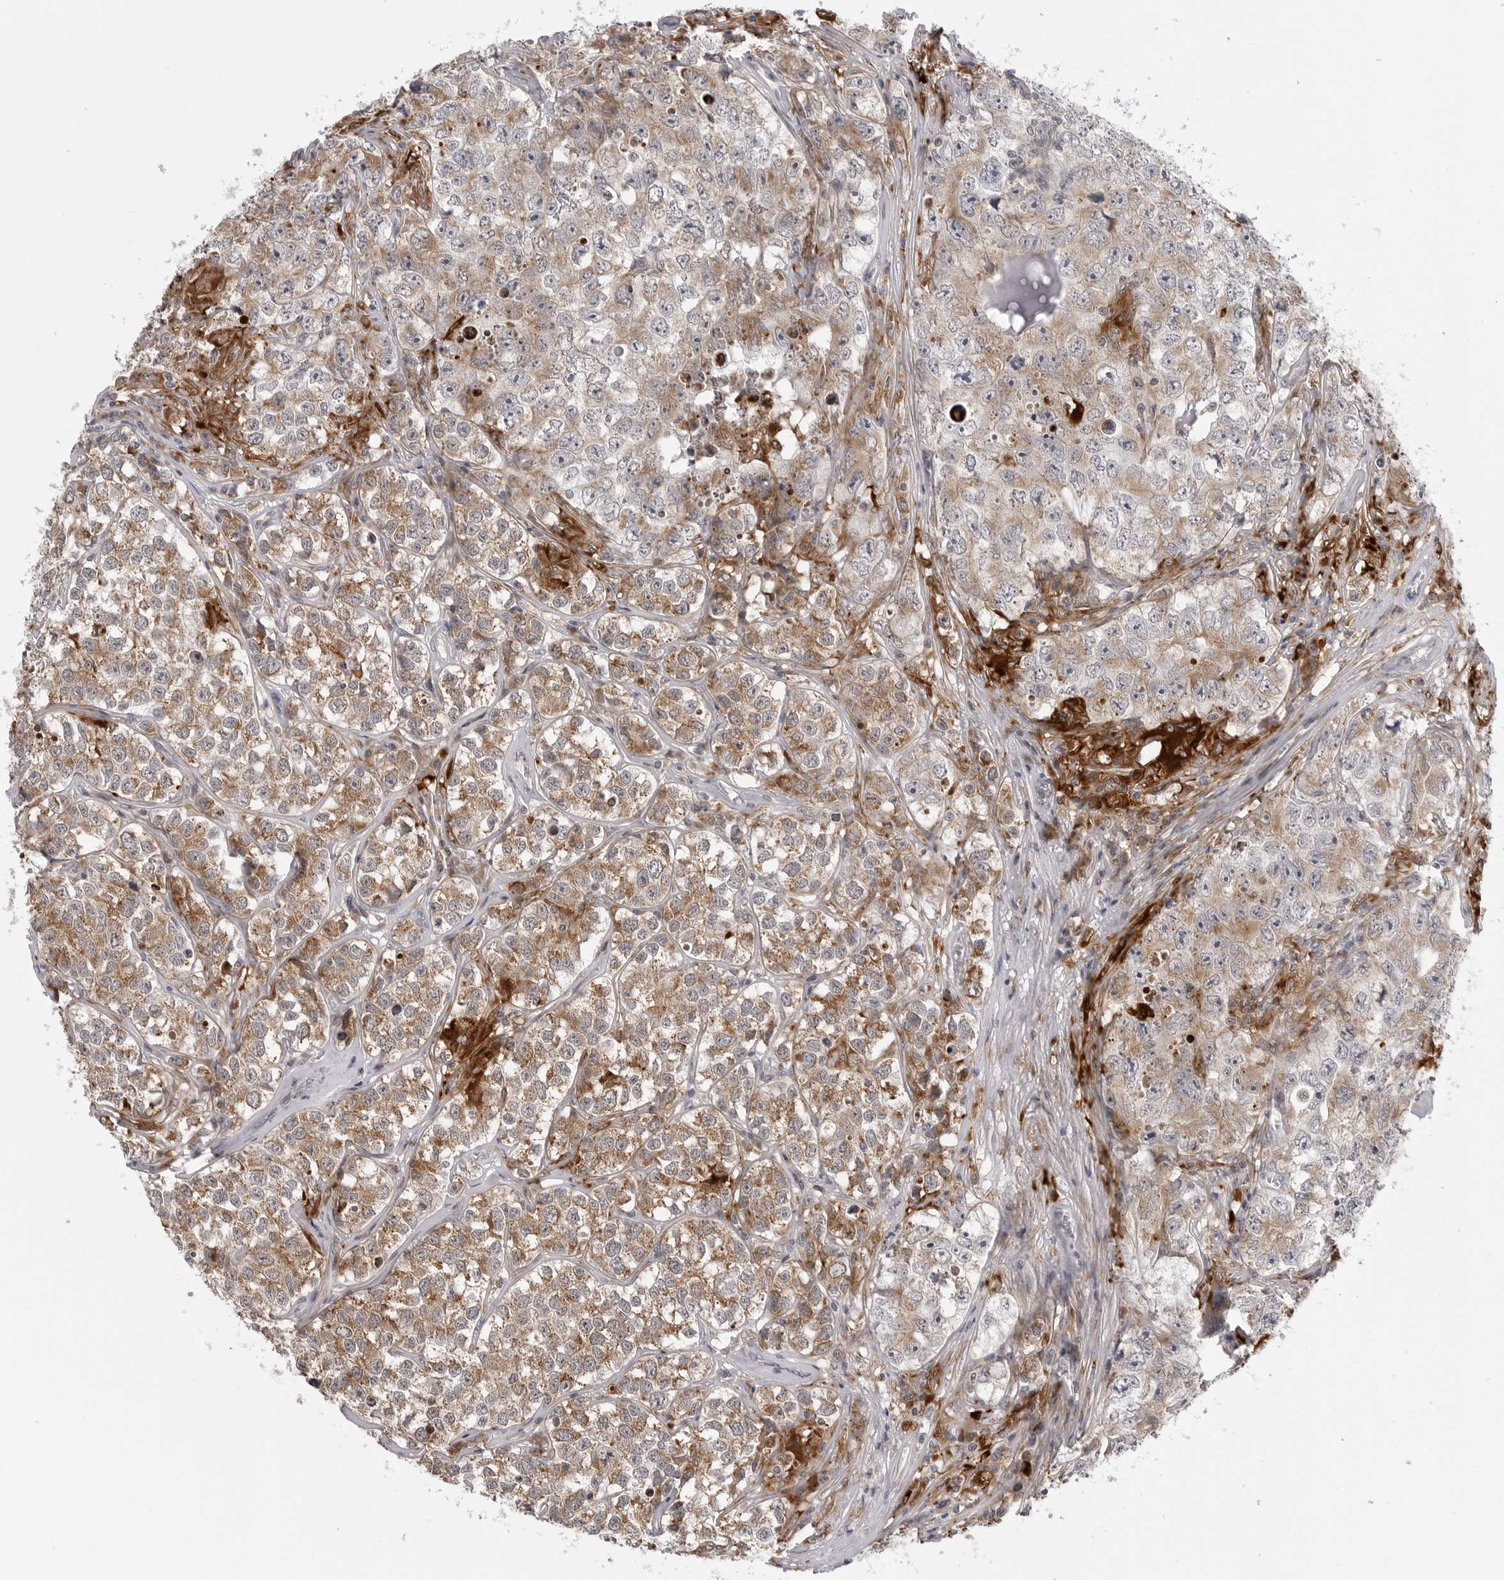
{"staining": {"intensity": "moderate", "quantity": ">75%", "location": "cytoplasmic/membranous"}, "tissue": "testis cancer", "cell_type": "Tumor cells", "image_type": "cancer", "snomed": [{"axis": "morphology", "description": "Seminoma, NOS"}, {"axis": "morphology", "description": "Carcinoma, Embryonal, NOS"}, {"axis": "topography", "description": "Testis"}], "caption": "Testis cancer (seminoma) was stained to show a protein in brown. There is medium levels of moderate cytoplasmic/membranous expression in about >75% of tumor cells.", "gene": "CDK20", "patient": {"sex": "male", "age": 43}}